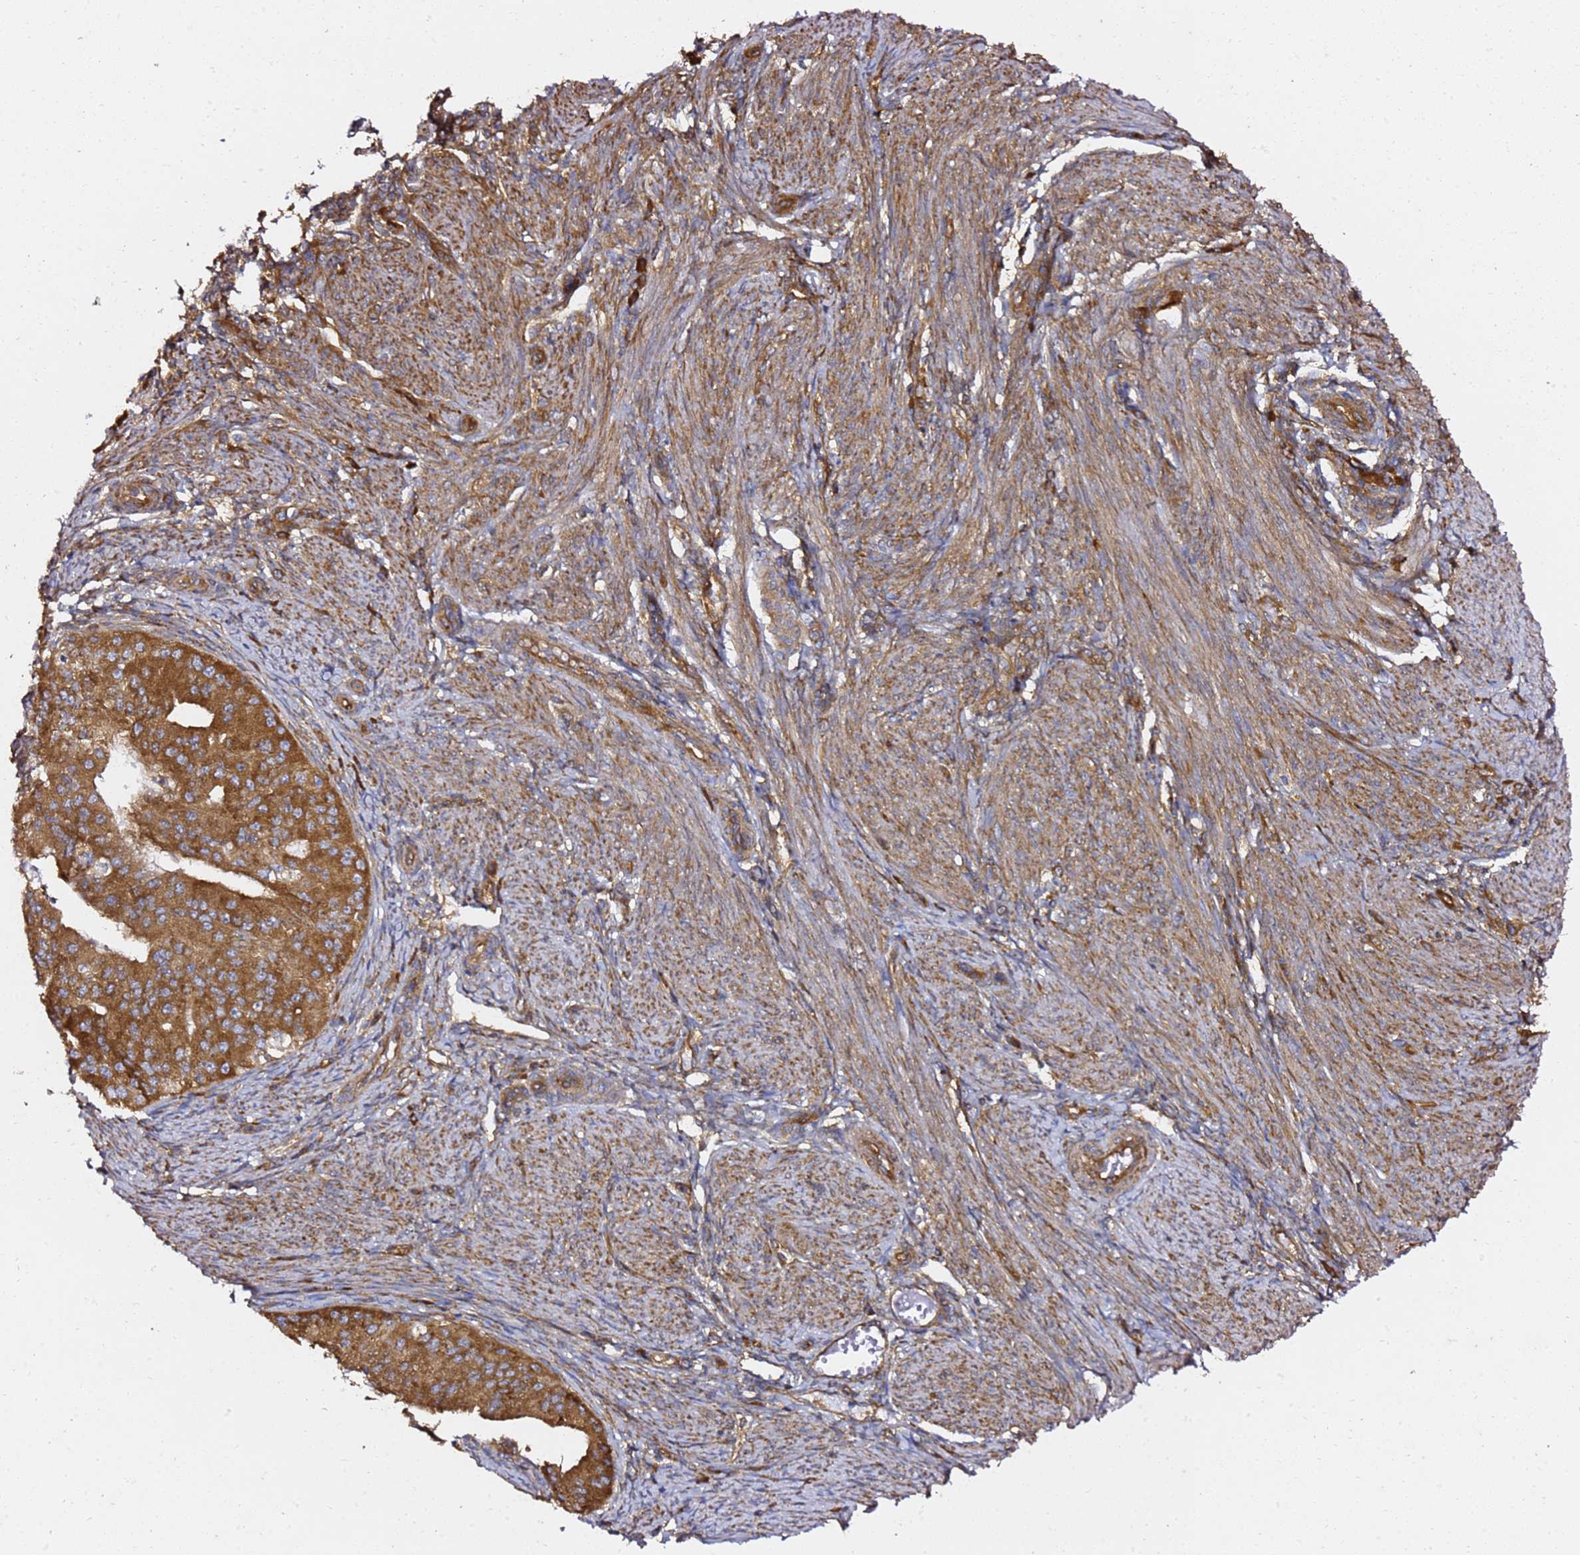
{"staining": {"intensity": "strong", "quantity": ">75%", "location": "cytoplasmic/membranous"}, "tissue": "endometrial cancer", "cell_type": "Tumor cells", "image_type": "cancer", "snomed": [{"axis": "morphology", "description": "Adenocarcinoma, NOS"}, {"axis": "topography", "description": "Endometrium"}], "caption": "Brown immunohistochemical staining in human endometrial adenocarcinoma demonstrates strong cytoplasmic/membranous expression in about >75% of tumor cells.", "gene": "TPST1", "patient": {"sex": "female", "age": 50}}